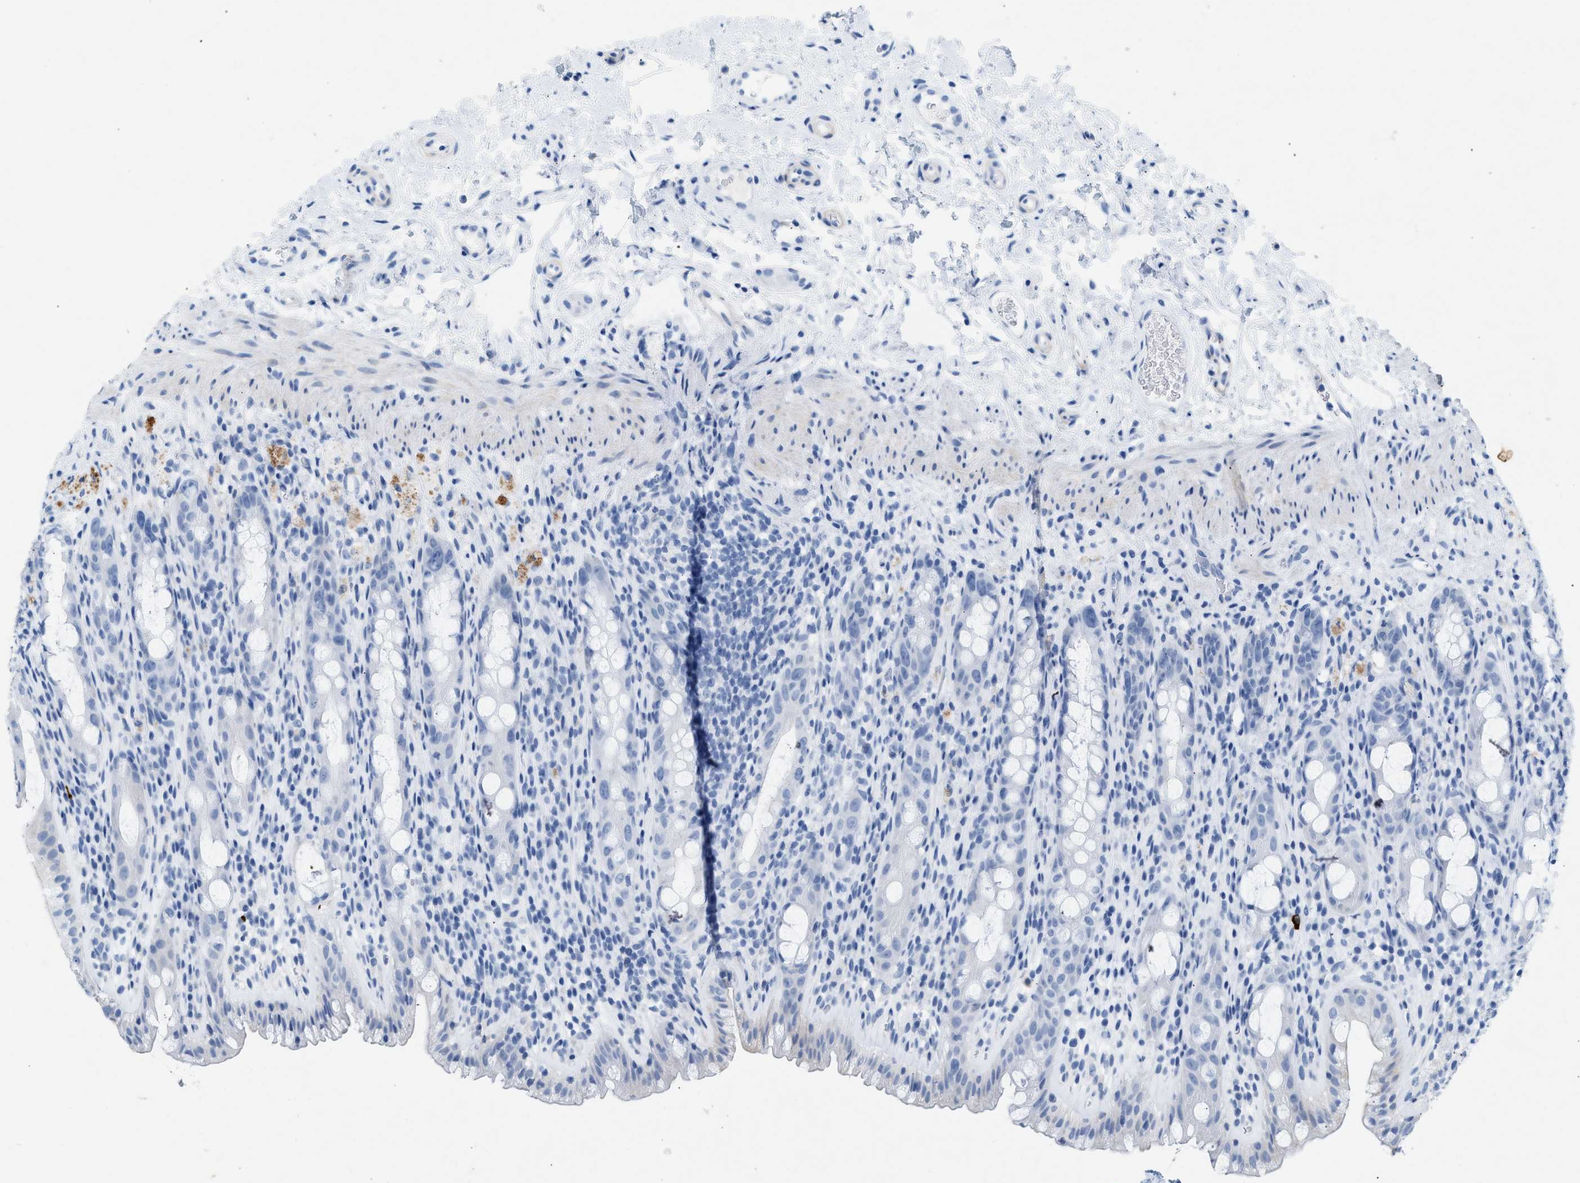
{"staining": {"intensity": "negative", "quantity": "none", "location": "none"}, "tissue": "rectum", "cell_type": "Glandular cells", "image_type": "normal", "snomed": [{"axis": "morphology", "description": "Normal tissue, NOS"}, {"axis": "topography", "description": "Rectum"}], "caption": "There is no significant expression in glandular cells of rectum. (DAB (3,3'-diaminobenzidine) immunohistochemistry (IHC) visualized using brightfield microscopy, high magnification).", "gene": "HHATL", "patient": {"sex": "male", "age": 44}}